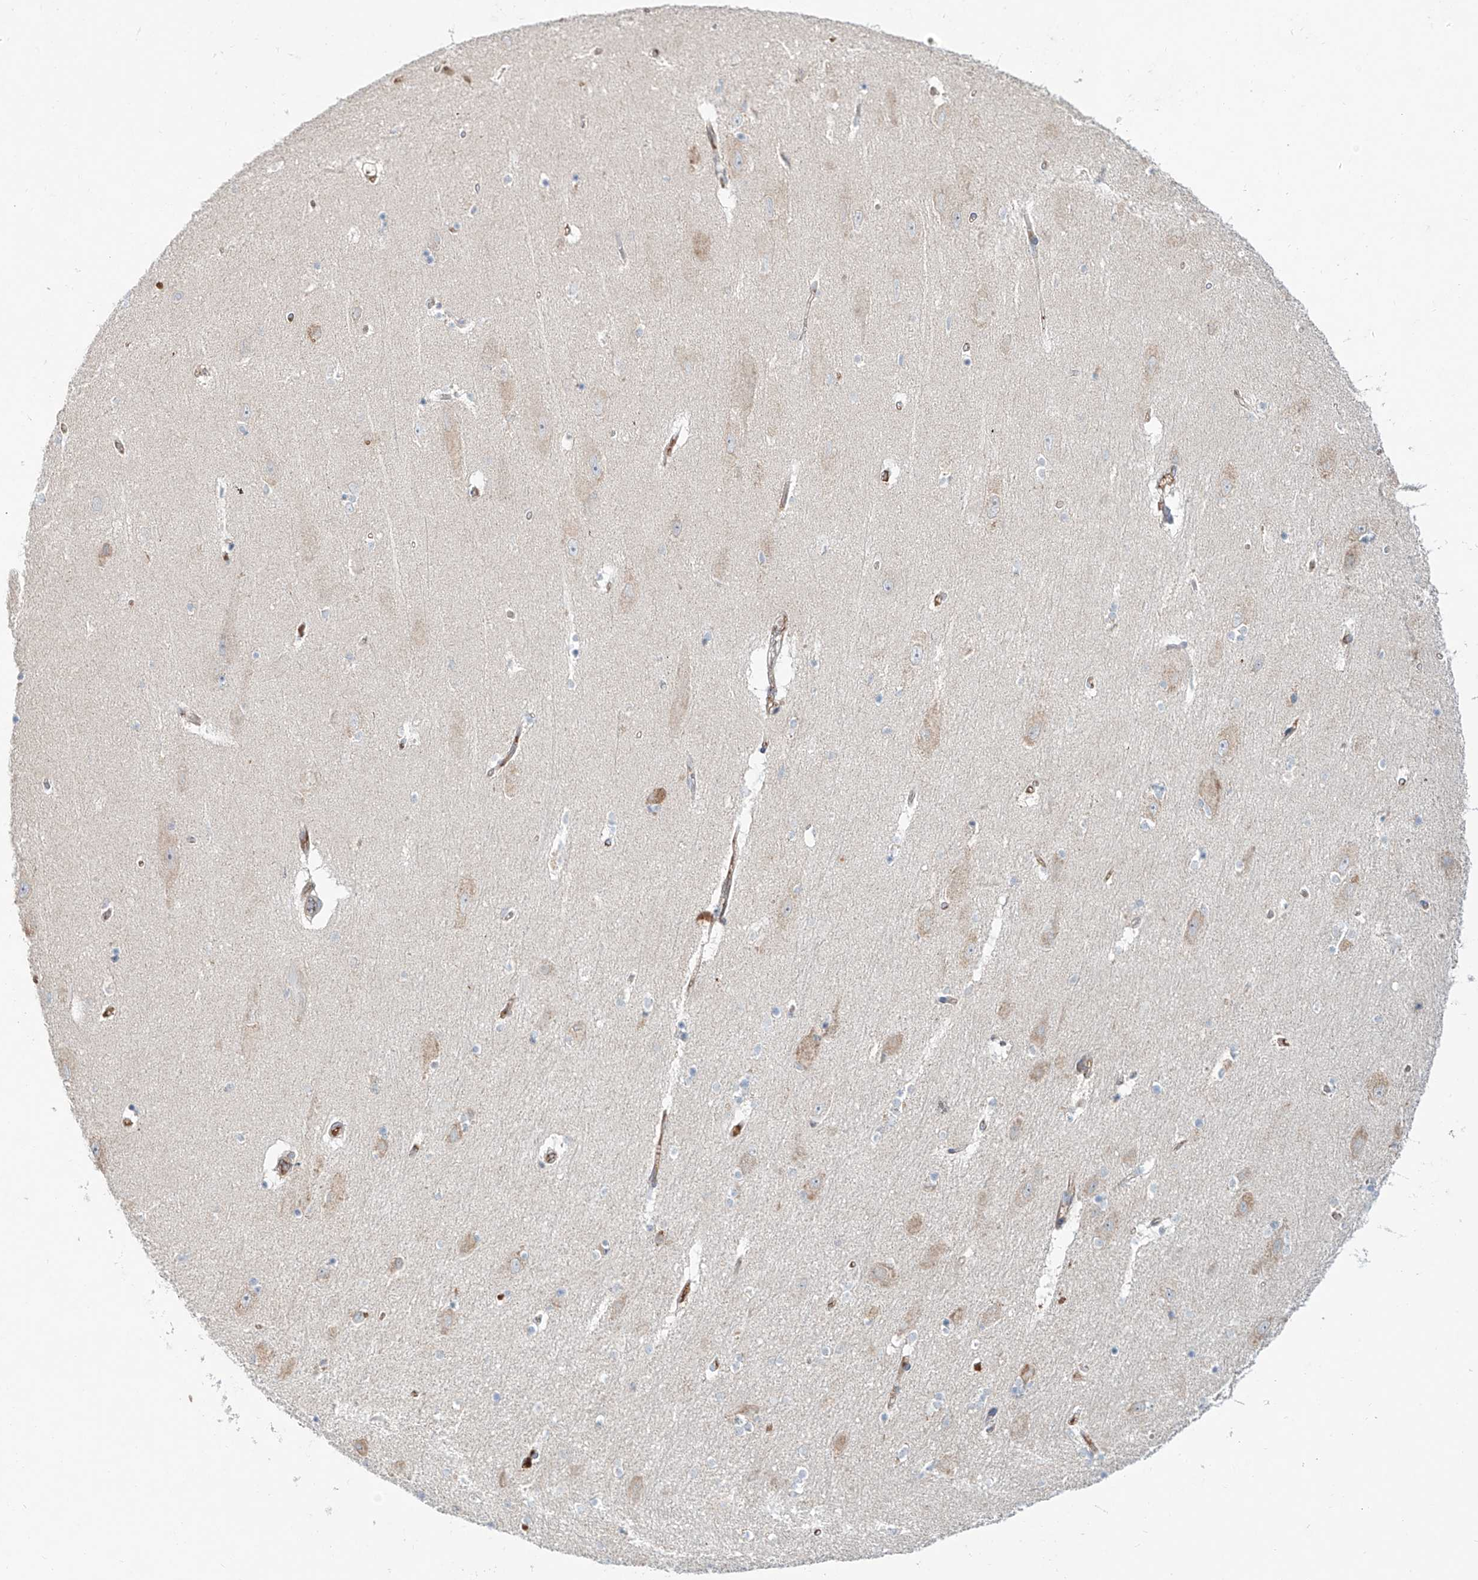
{"staining": {"intensity": "negative", "quantity": "none", "location": "none"}, "tissue": "hippocampus", "cell_type": "Glial cells", "image_type": "normal", "snomed": [{"axis": "morphology", "description": "Normal tissue, NOS"}, {"axis": "topography", "description": "Hippocampus"}], "caption": "Immunohistochemical staining of unremarkable human hippocampus shows no significant positivity in glial cells. (Stains: DAB immunohistochemistry (IHC) with hematoxylin counter stain, Microscopy: brightfield microscopy at high magnification).", "gene": "ERO1A", "patient": {"sex": "female", "age": 54}}